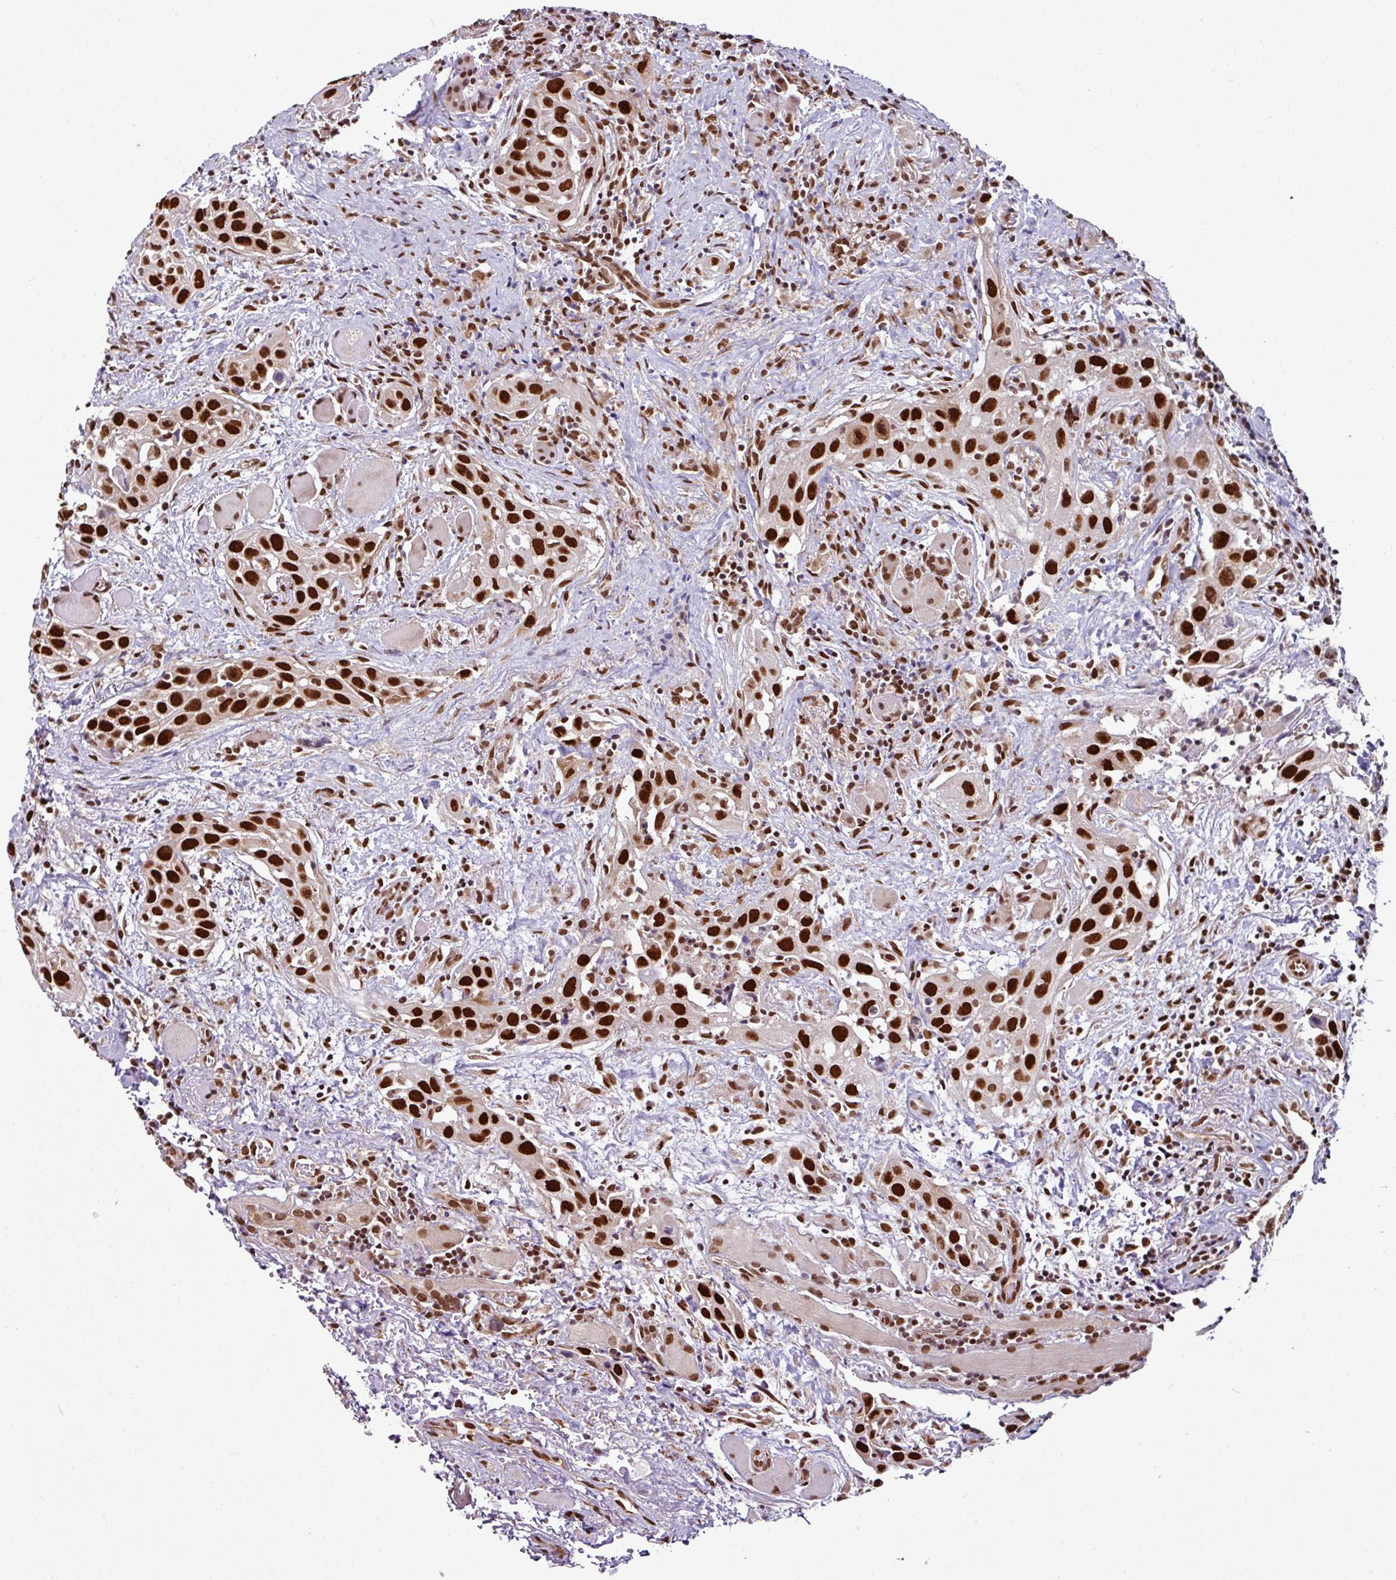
{"staining": {"intensity": "strong", "quantity": ">75%", "location": "nuclear"}, "tissue": "head and neck cancer", "cell_type": "Tumor cells", "image_type": "cancer", "snomed": [{"axis": "morphology", "description": "Squamous cell carcinoma, NOS"}, {"axis": "topography", "description": "Oral tissue"}, {"axis": "topography", "description": "Head-Neck"}], "caption": "Human head and neck squamous cell carcinoma stained with a protein marker exhibits strong staining in tumor cells.", "gene": "MORF4L2", "patient": {"sex": "female", "age": 50}}